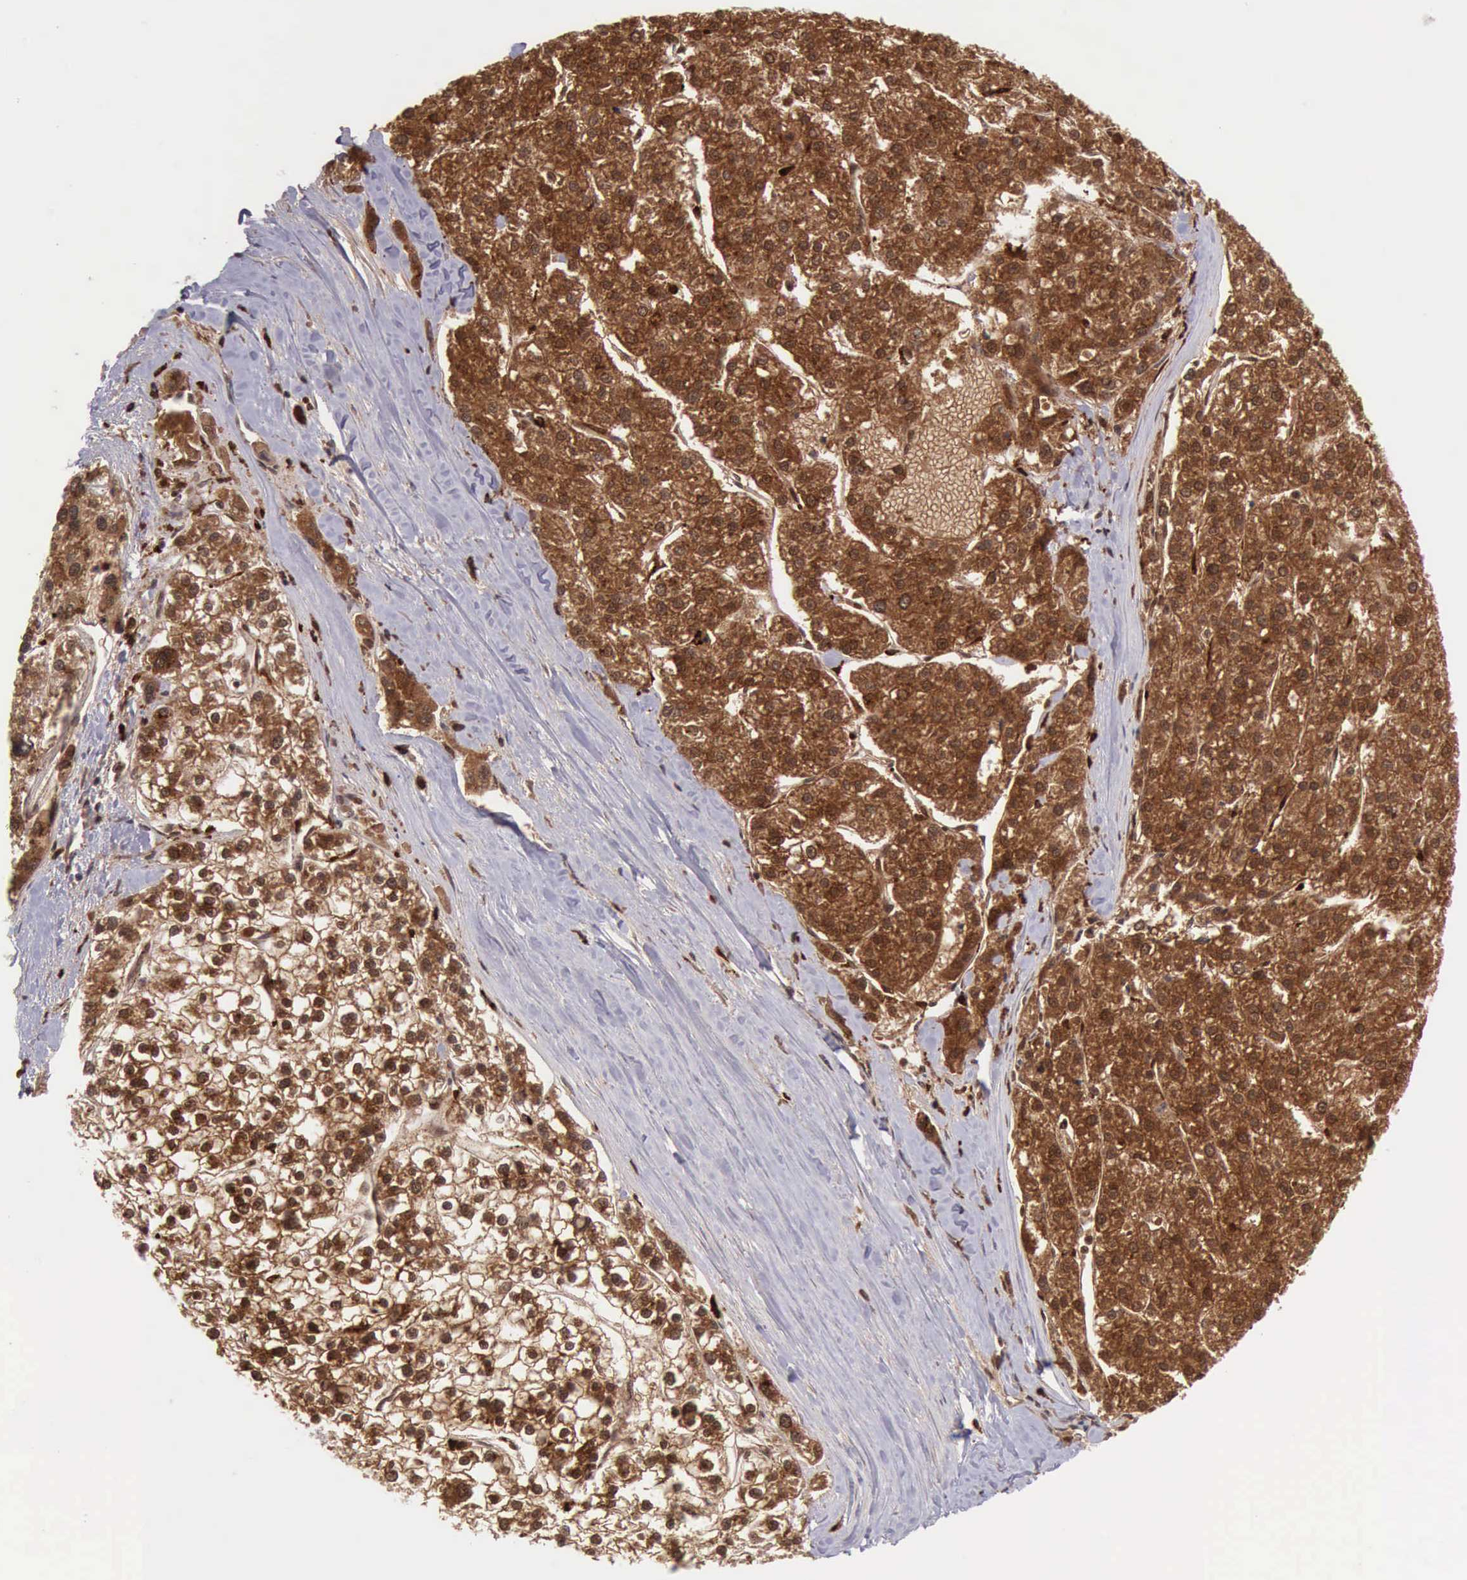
{"staining": {"intensity": "strong", "quantity": ">75%", "location": "cytoplasmic/membranous"}, "tissue": "liver cancer", "cell_type": "Tumor cells", "image_type": "cancer", "snomed": [{"axis": "morphology", "description": "Carcinoma, Hepatocellular, NOS"}, {"axis": "topography", "description": "Liver"}], "caption": "A brown stain highlights strong cytoplasmic/membranous staining of a protein in human liver cancer tumor cells. The staining is performed using DAB (3,3'-diaminobenzidine) brown chromogen to label protein expression. The nuclei are counter-stained blue using hematoxylin.", "gene": "CSTA", "patient": {"sex": "female", "age": 85}}